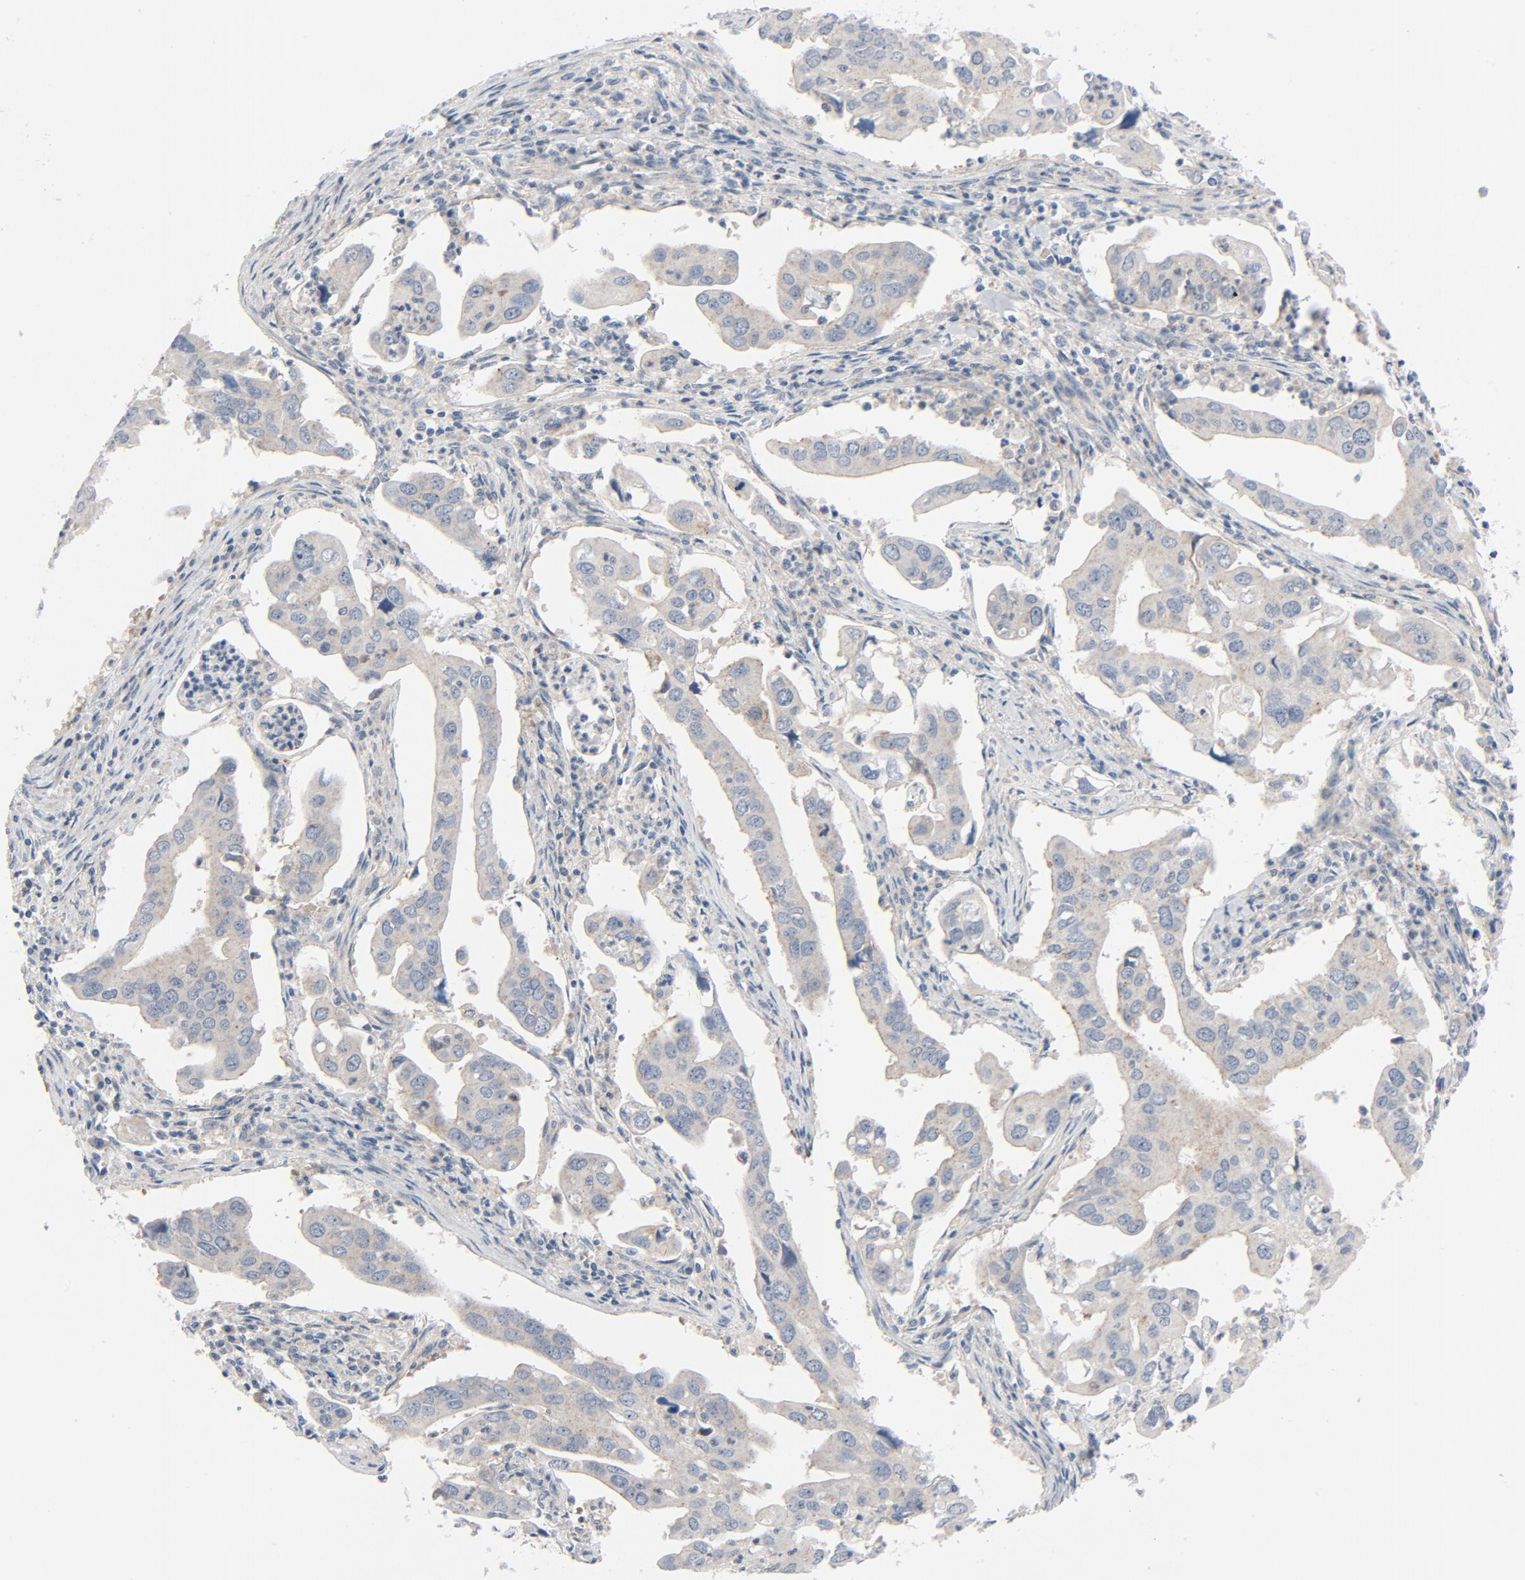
{"staining": {"intensity": "weak", "quantity": ">75%", "location": "cytoplasmic/membranous"}, "tissue": "lung cancer", "cell_type": "Tumor cells", "image_type": "cancer", "snomed": [{"axis": "morphology", "description": "Adenocarcinoma, NOS"}, {"axis": "topography", "description": "Lung"}], "caption": "About >75% of tumor cells in adenocarcinoma (lung) show weak cytoplasmic/membranous protein staining as visualized by brown immunohistochemical staining.", "gene": "TSG101", "patient": {"sex": "male", "age": 48}}